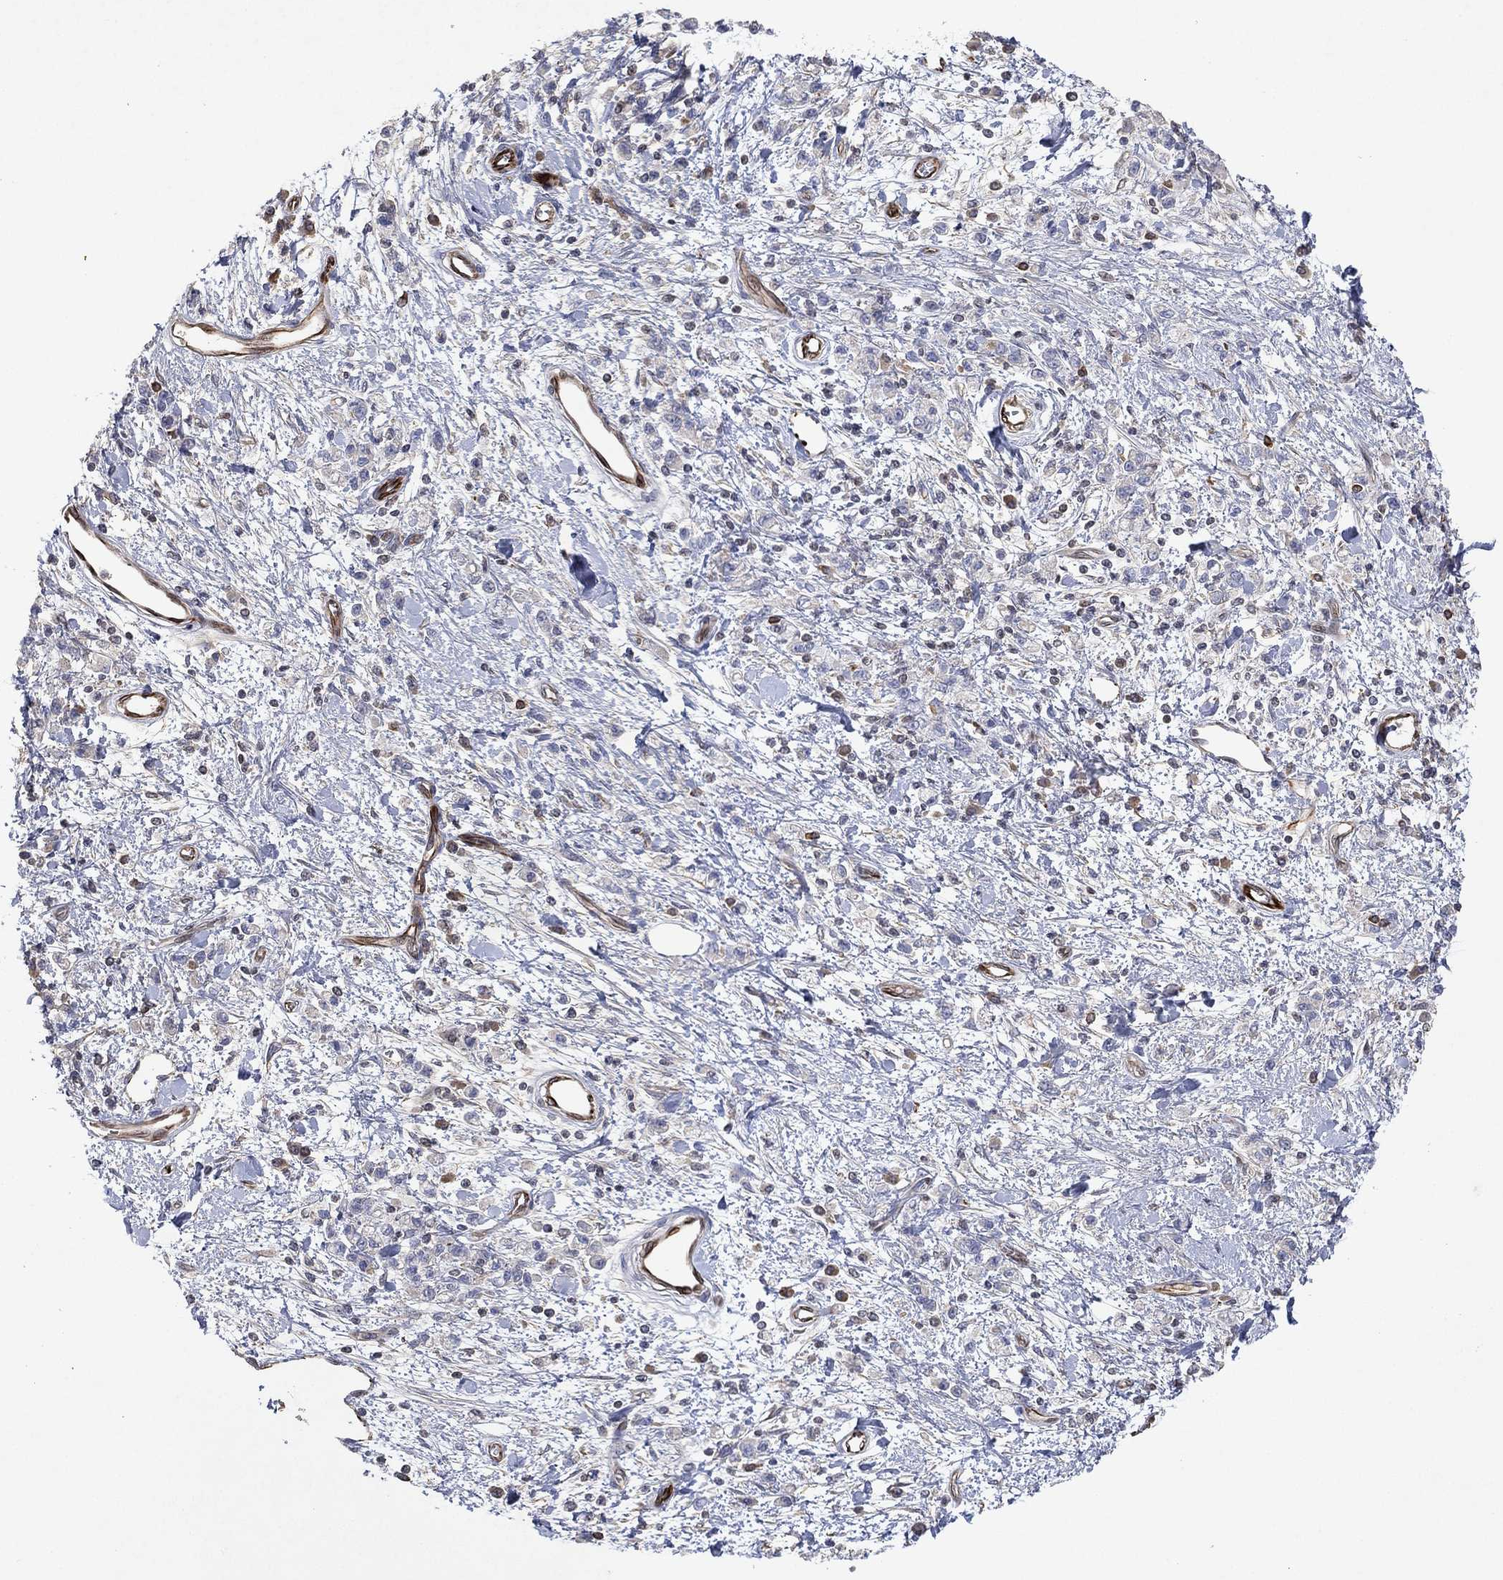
{"staining": {"intensity": "negative", "quantity": "none", "location": "none"}, "tissue": "stomach cancer", "cell_type": "Tumor cells", "image_type": "cancer", "snomed": [{"axis": "morphology", "description": "Adenocarcinoma, NOS"}, {"axis": "topography", "description": "Stomach"}], "caption": "Immunohistochemistry photomicrograph of stomach adenocarcinoma stained for a protein (brown), which reveals no expression in tumor cells.", "gene": "FLI1", "patient": {"sex": "male", "age": 77}}